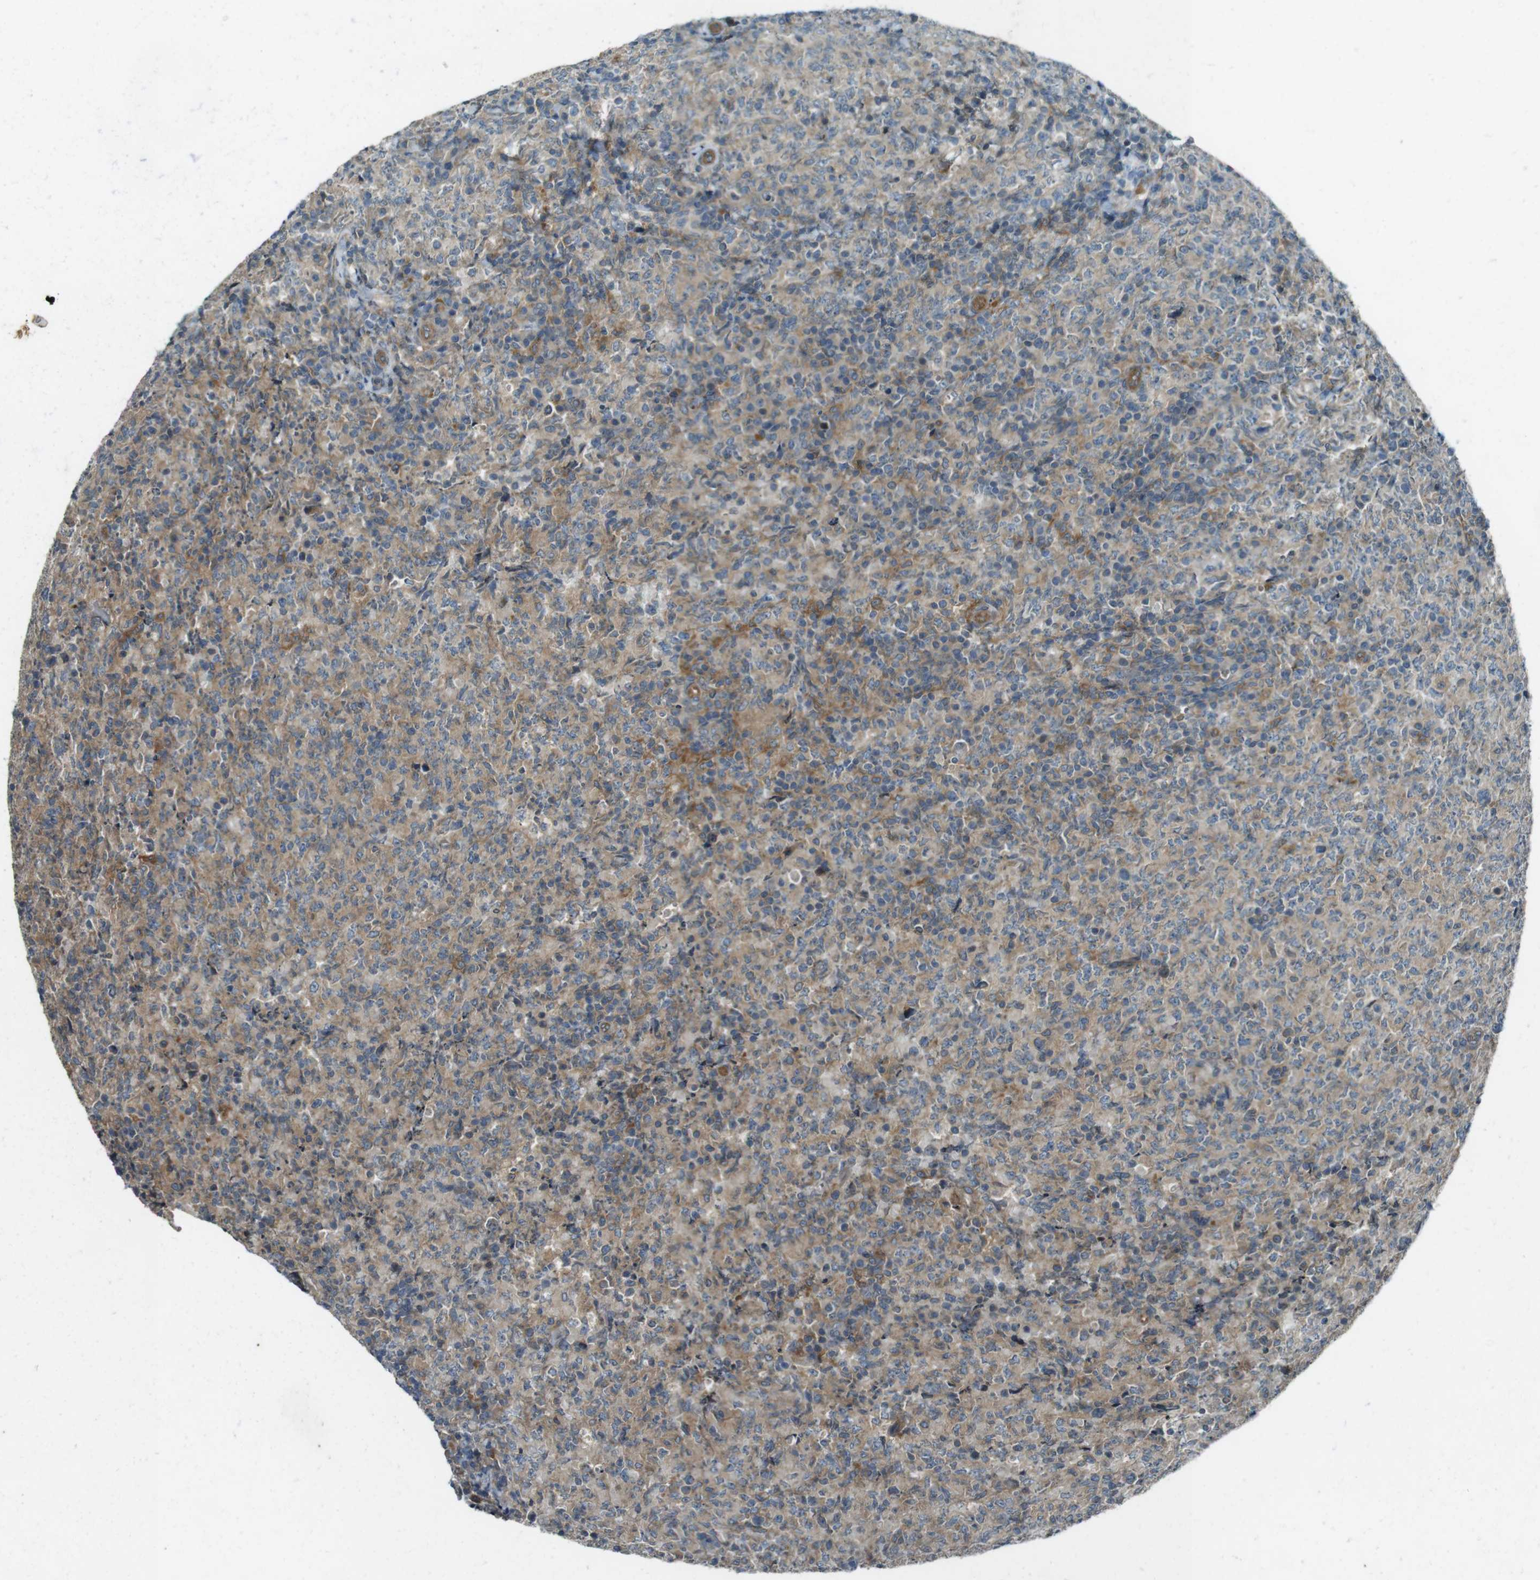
{"staining": {"intensity": "weak", "quantity": "25%-75%", "location": "cytoplasmic/membranous"}, "tissue": "lymphoma", "cell_type": "Tumor cells", "image_type": "cancer", "snomed": [{"axis": "morphology", "description": "Malignant lymphoma, non-Hodgkin's type, High grade"}, {"axis": "topography", "description": "Tonsil"}], "caption": "DAB immunohistochemical staining of human lymphoma shows weak cytoplasmic/membranous protein positivity in approximately 25%-75% of tumor cells.", "gene": "ZYX", "patient": {"sex": "female", "age": 36}}